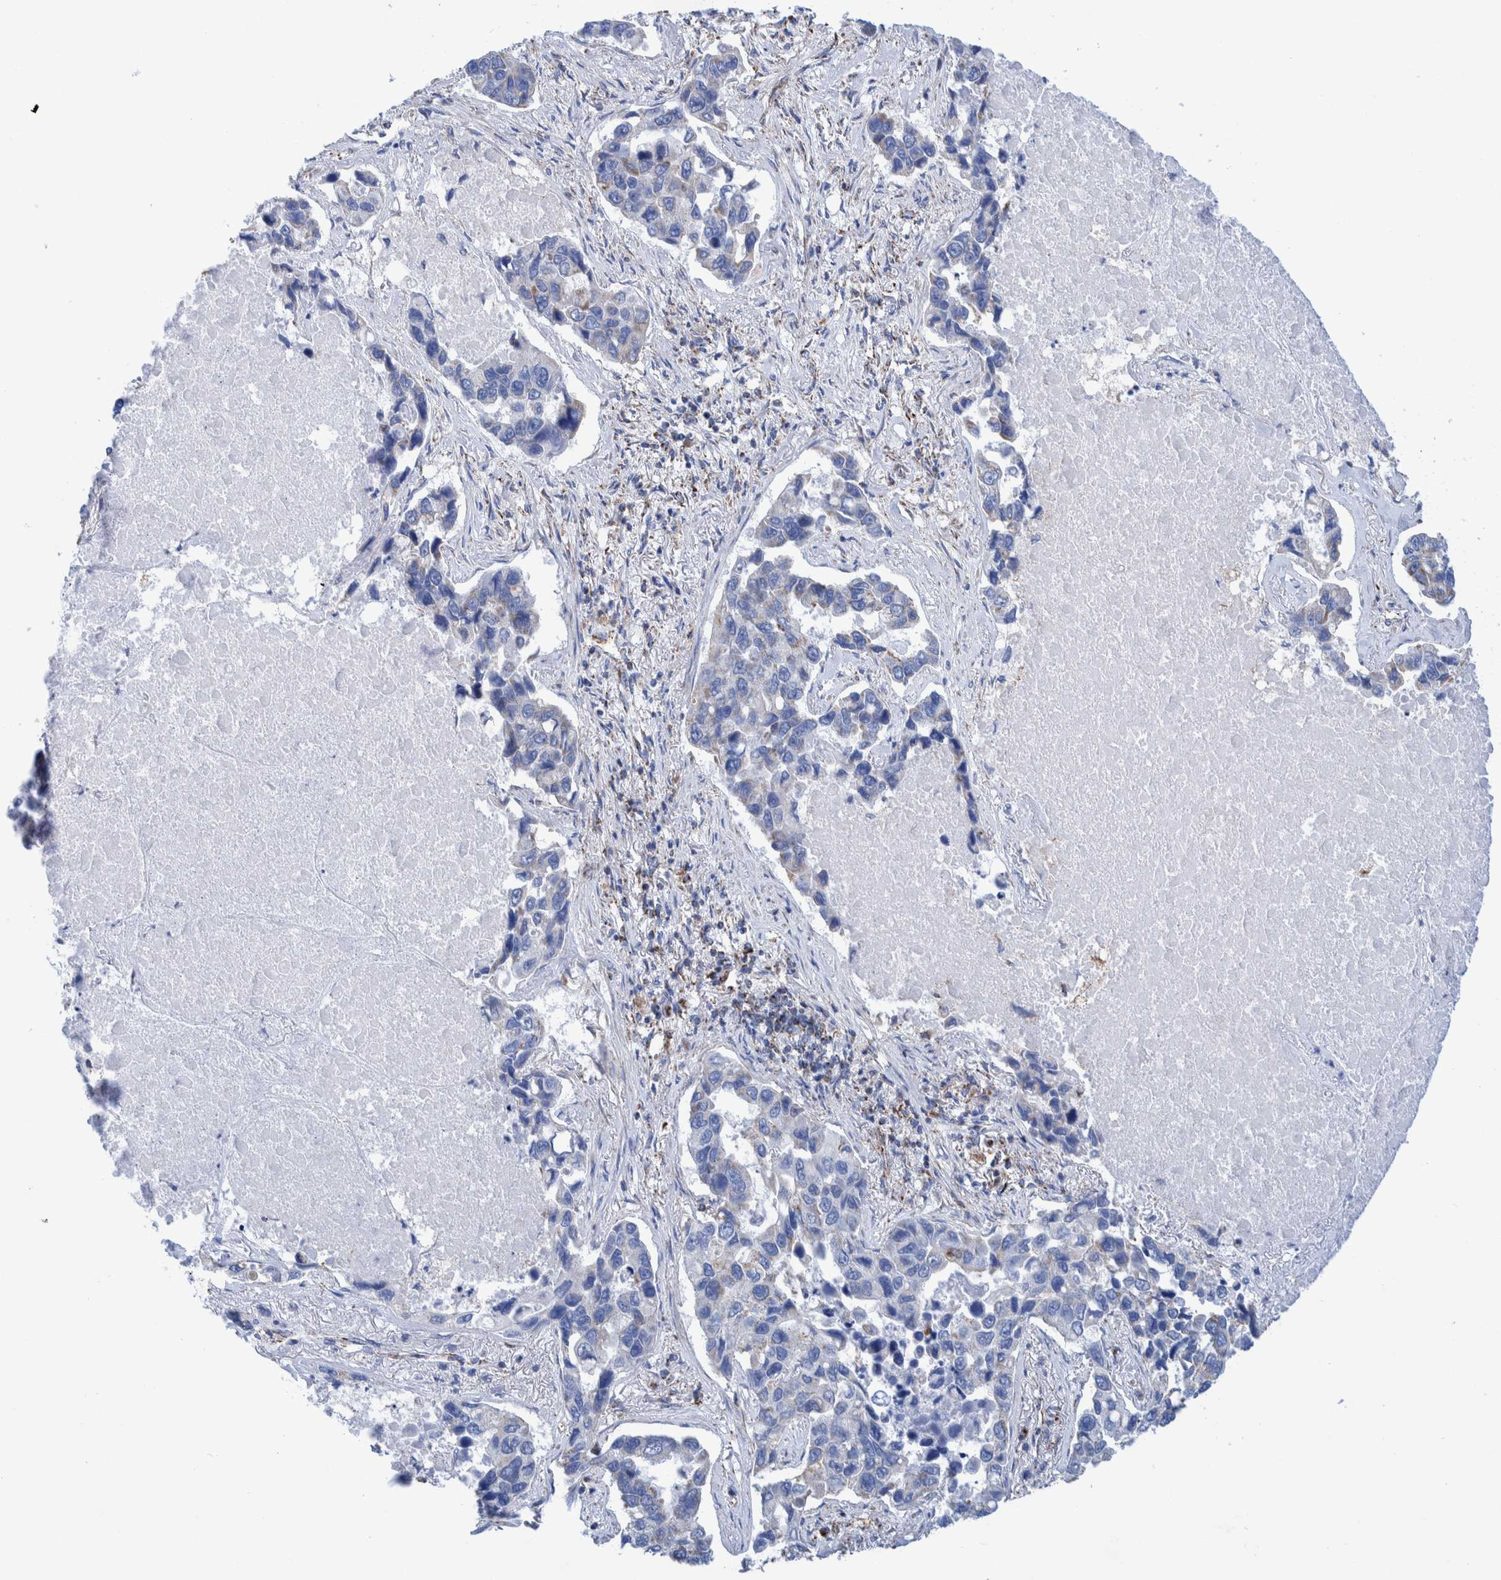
{"staining": {"intensity": "negative", "quantity": "none", "location": "none"}, "tissue": "lung cancer", "cell_type": "Tumor cells", "image_type": "cancer", "snomed": [{"axis": "morphology", "description": "Adenocarcinoma, NOS"}, {"axis": "topography", "description": "Lung"}], "caption": "Tumor cells show no significant staining in adenocarcinoma (lung).", "gene": "DECR1", "patient": {"sex": "male", "age": 64}}